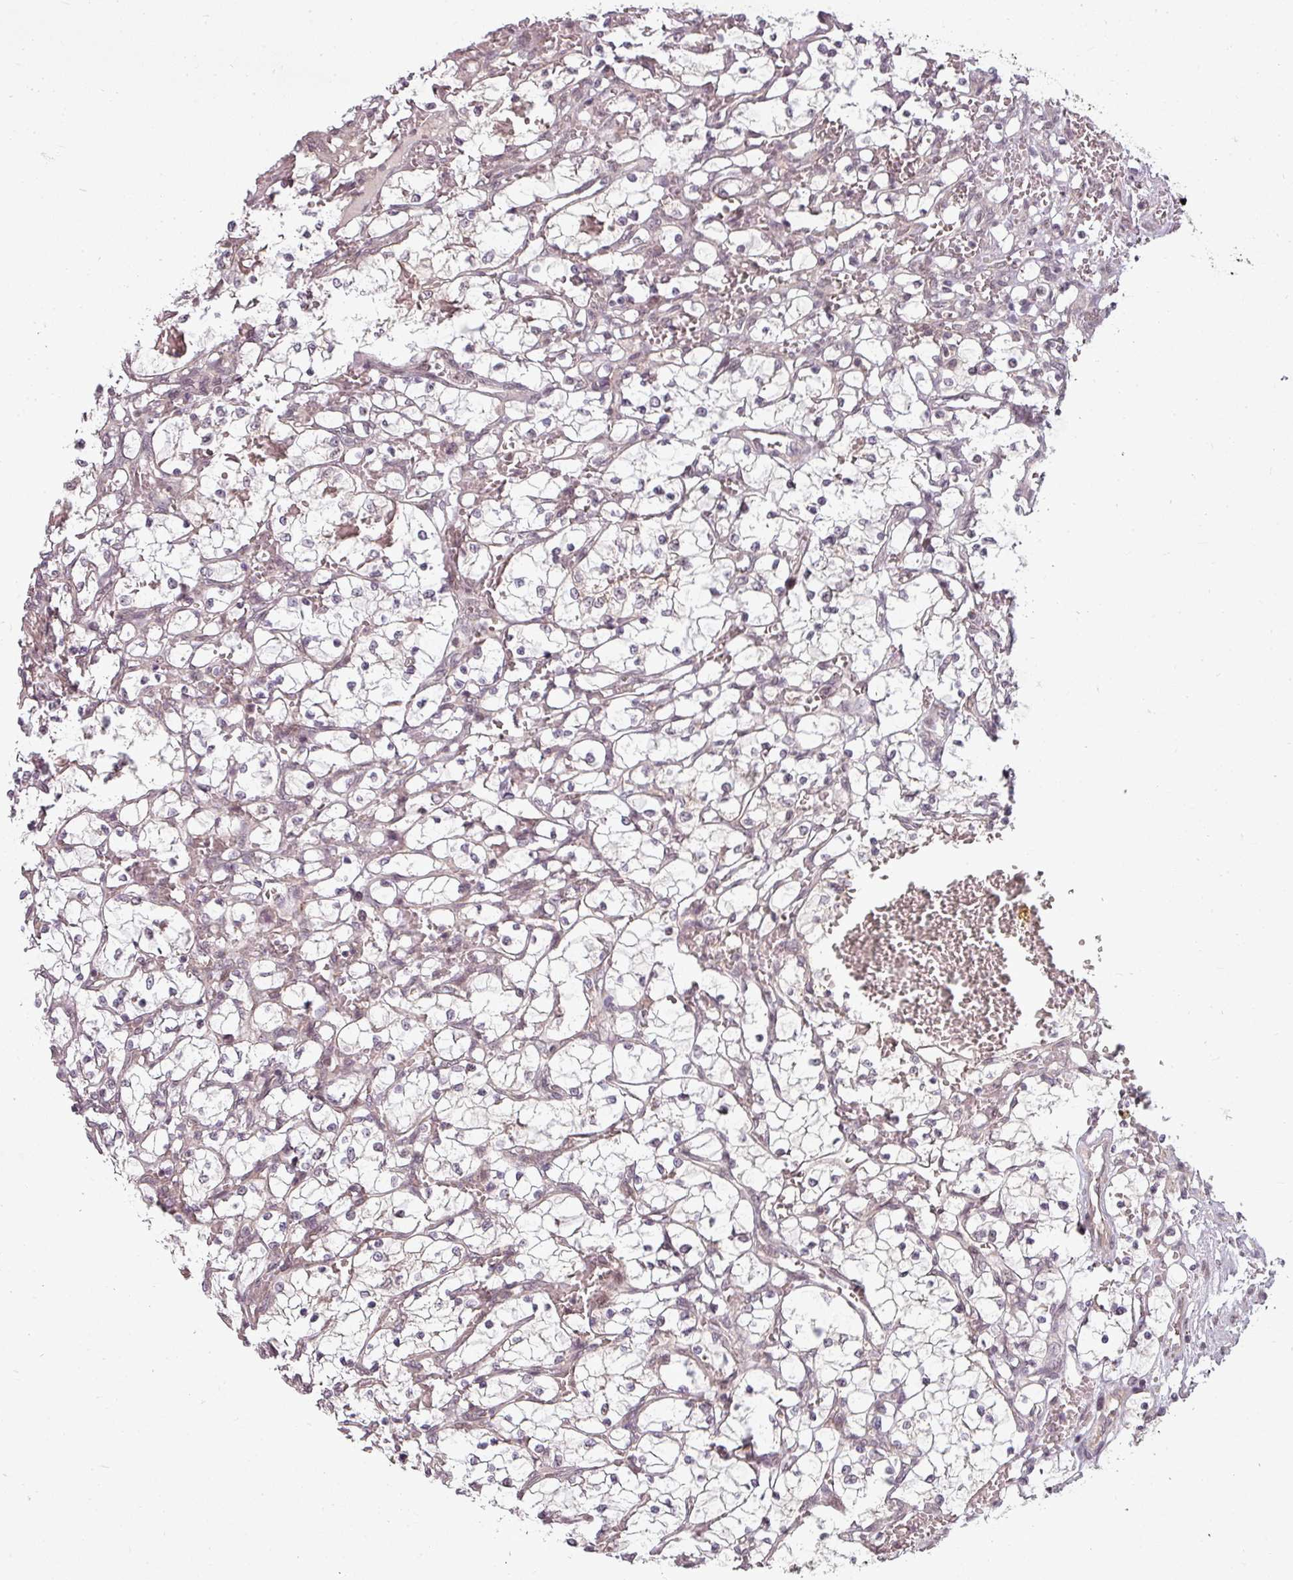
{"staining": {"intensity": "negative", "quantity": "none", "location": "none"}, "tissue": "renal cancer", "cell_type": "Tumor cells", "image_type": "cancer", "snomed": [{"axis": "morphology", "description": "Adenocarcinoma, NOS"}, {"axis": "topography", "description": "Kidney"}], "caption": "A high-resolution micrograph shows immunohistochemistry (IHC) staining of renal cancer, which displays no significant staining in tumor cells.", "gene": "CLIC1", "patient": {"sex": "female", "age": 69}}